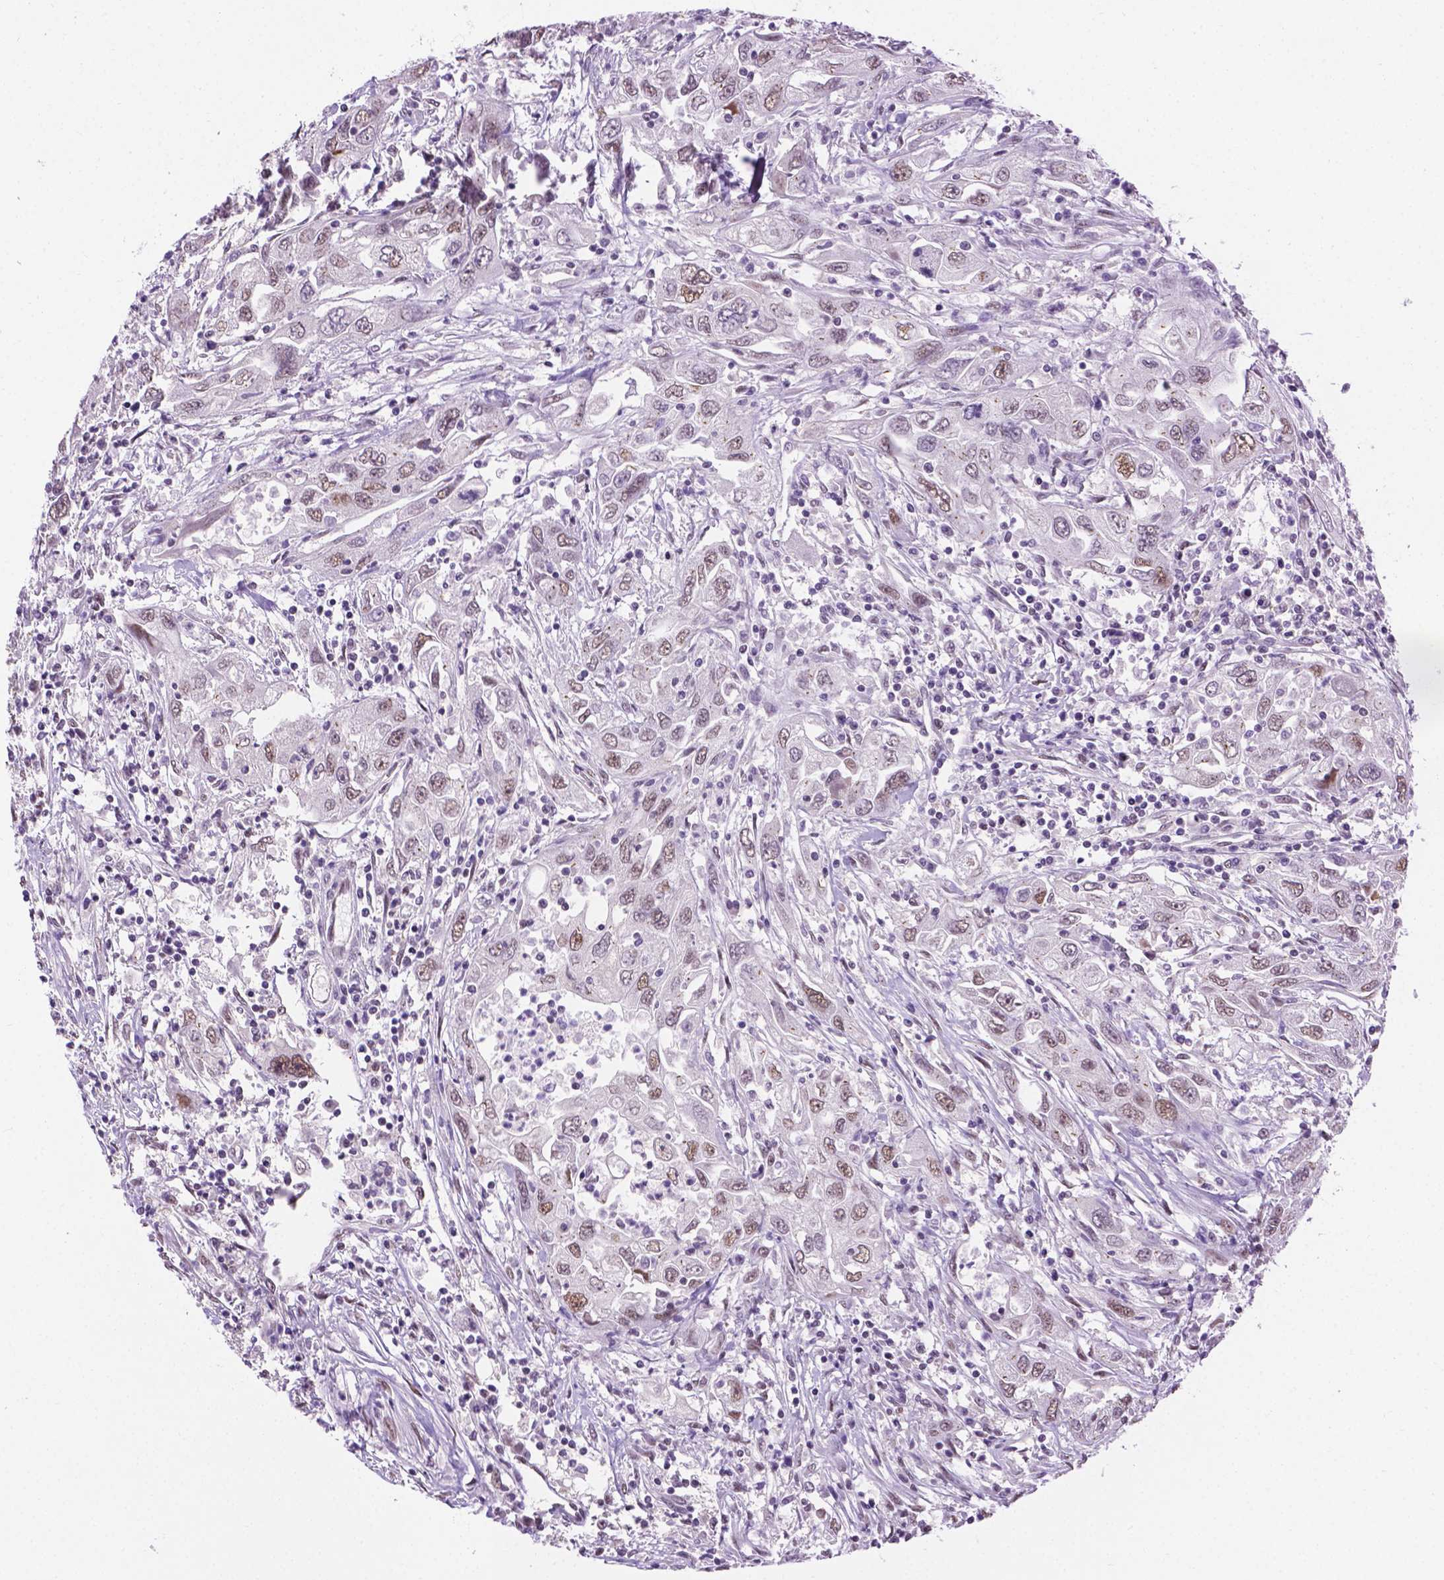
{"staining": {"intensity": "weak", "quantity": "25%-75%", "location": "nuclear"}, "tissue": "urothelial cancer", "cell_type": "Tumor cells", "image_type": "cancer", "snomed": [{"axis": "morphology", "description": "Urothelial carcinoma, High grade"}, {"axis": "topography", "description": "Urinary bladder"}], "caption": "Urothelial cancer stained with a brown dye exhibits weak nuclear positive staining in about 25%-75% of tumor cells.", "gene": "ABI2", "patient": {"sex": "male", "age": 76}}